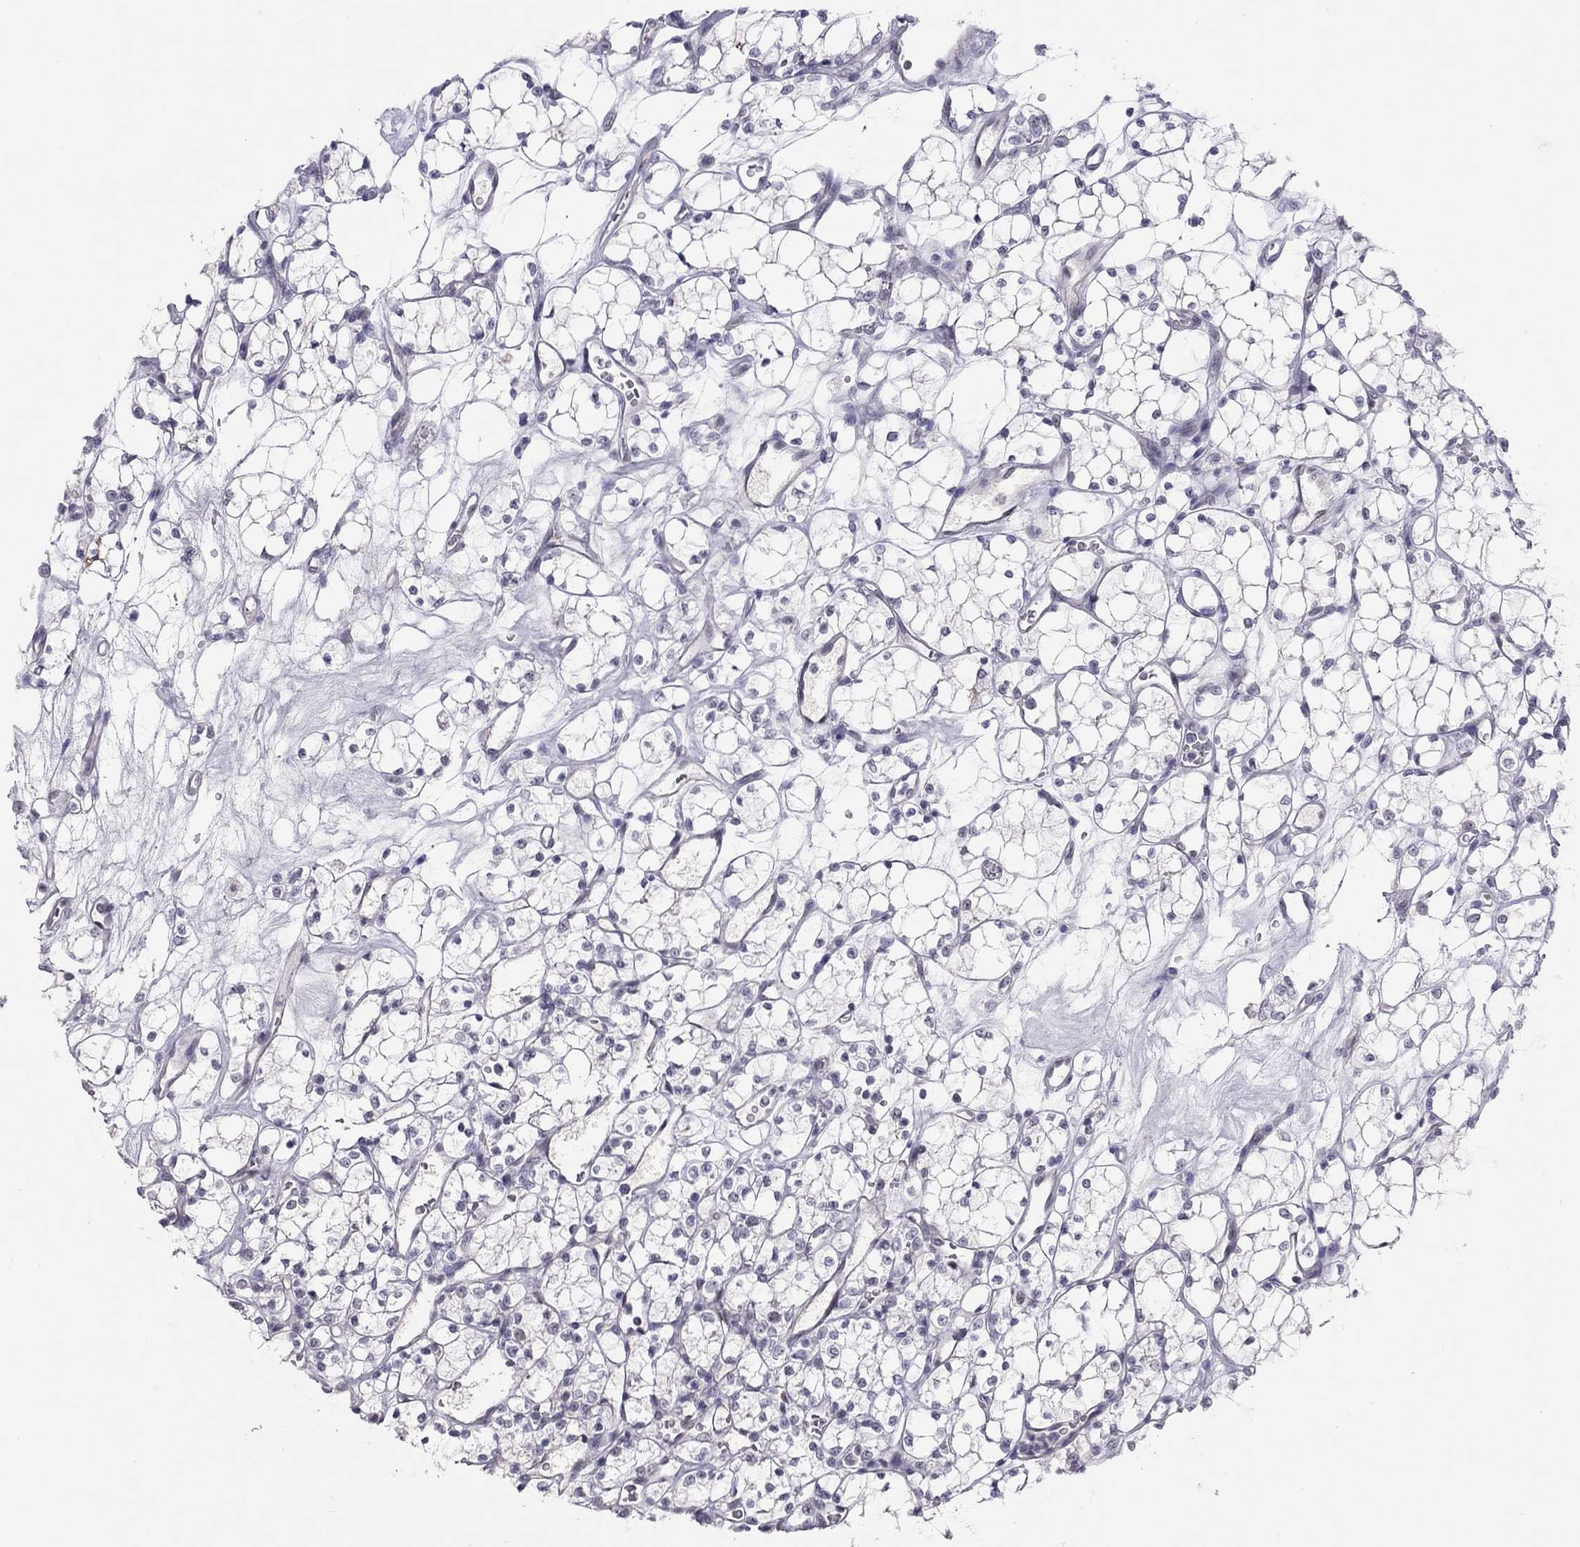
{"staining": {"intensity": "negative", "quantity": "none", "location": "none"}, "tissue": "renal cancer", "cell_type": "Tumor cells", "image_type": "cancer", "snomed": [{"axis": "morphology", "description": "Adenocarcinoma, NOS"}, {"axis": "topography", "description": "Kidney"}], "caption": "A histopathology image of adenocarcinoma (renal) stained for a protein reveals no brown staining in tumor cells. (DAB (3,3'-diaminobenzidine) IHC, high magnification).", "gene": "JHY", "patient": {"sex": "female", "age": 69}}